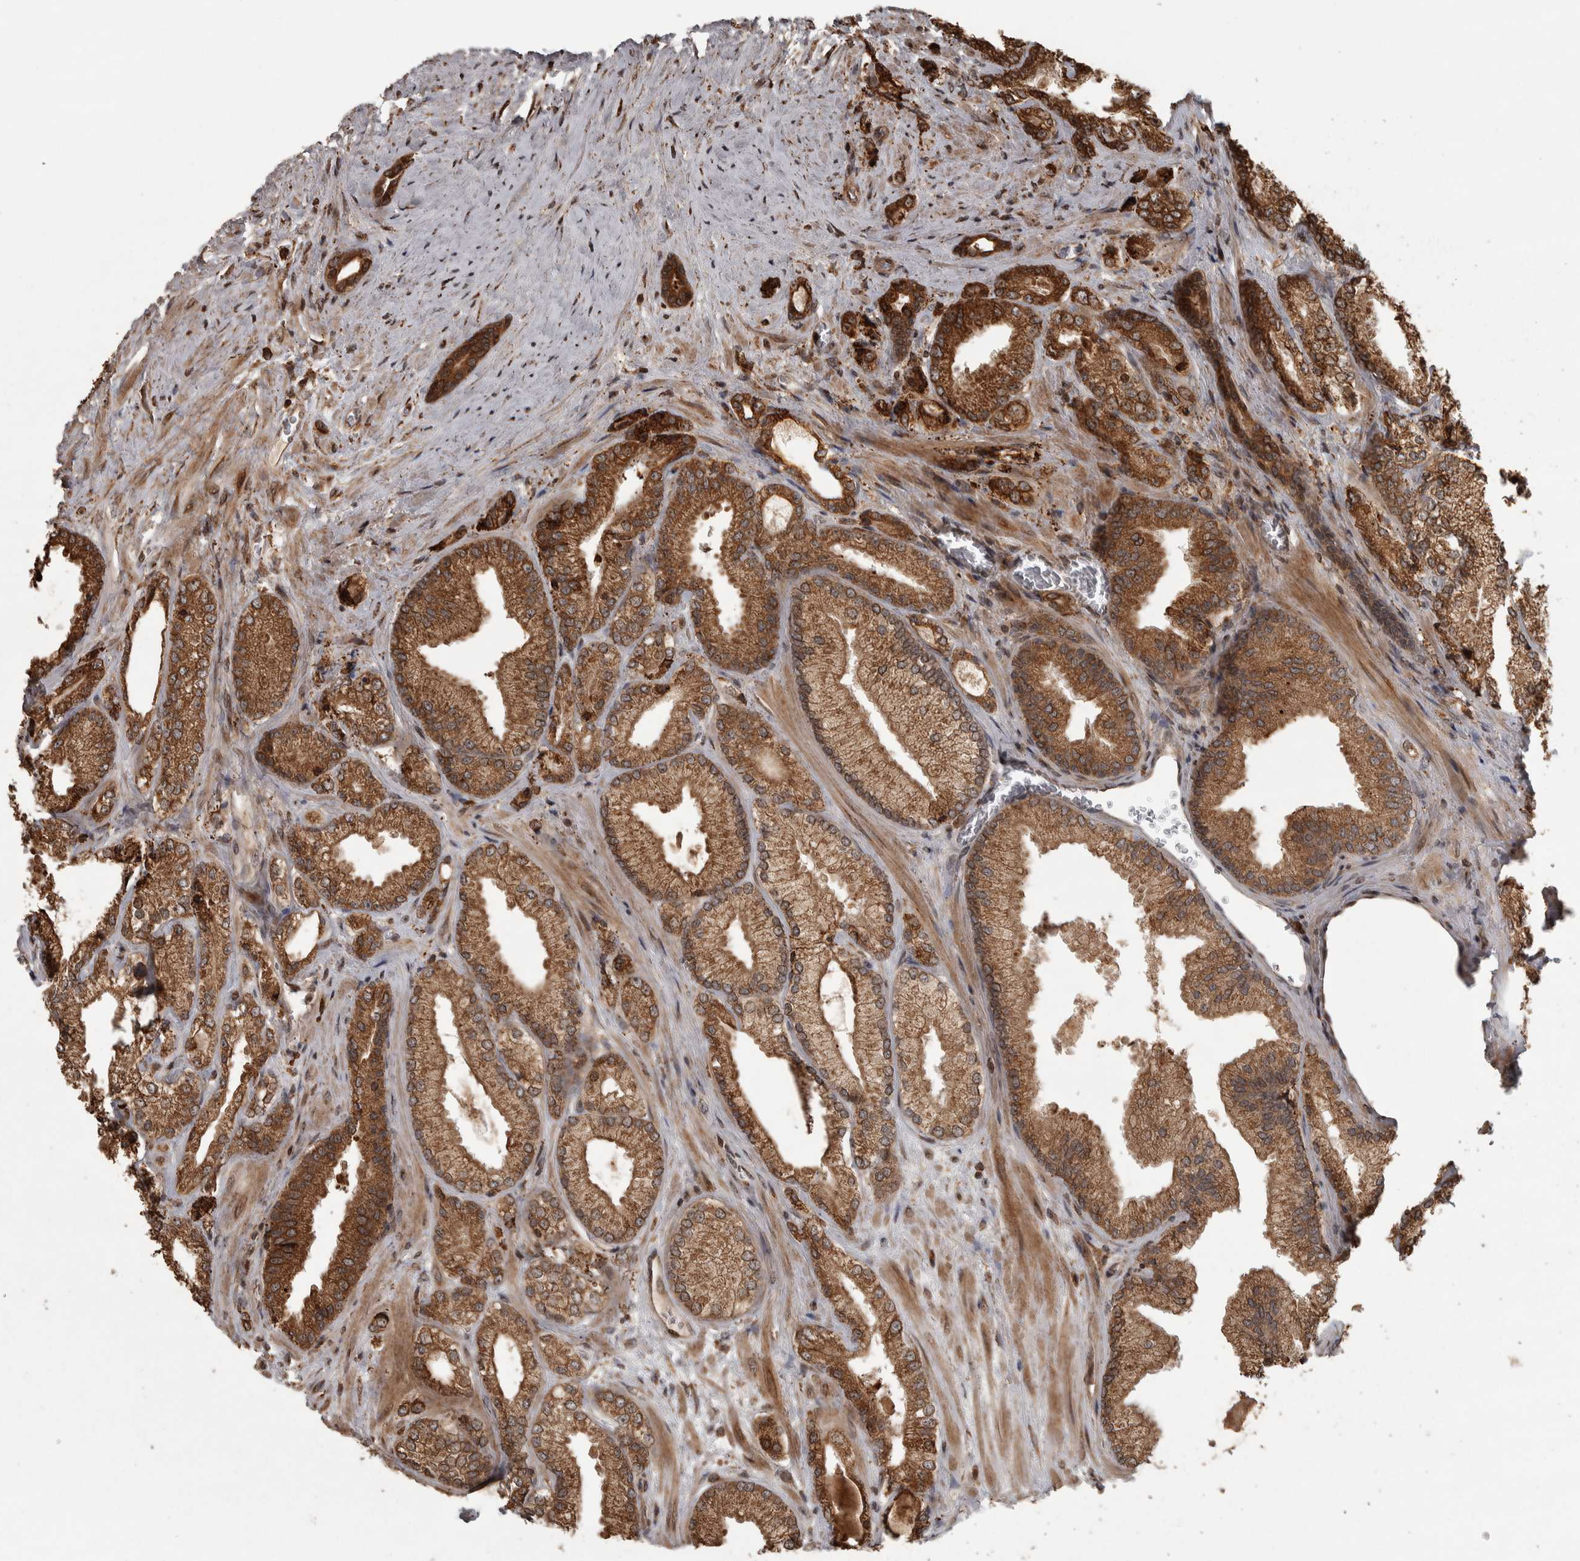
{"staining": {"intensity": "strong", "quantity": ">75%", "location": "cytoplasmic/membranous"}, "tissue": "prostate cancer", "cell_type": "Tumor cells", "image_type": "cancer", "snomed": [{"axis": "morphology", "description": "Adenocarcinoma, Low grade"}, {"axis": "topography", "description": "Prostate"}], "caption": "A high-resolution micrograph shows IHC staining of prostate cancer (low-grade adenocarcinoma), which demonstrates strong cytoplasmic/membranous staining in about >75% of tumor cells.", "gene": "AGBL3", "patient": {"sex": "male", "age": 65}}